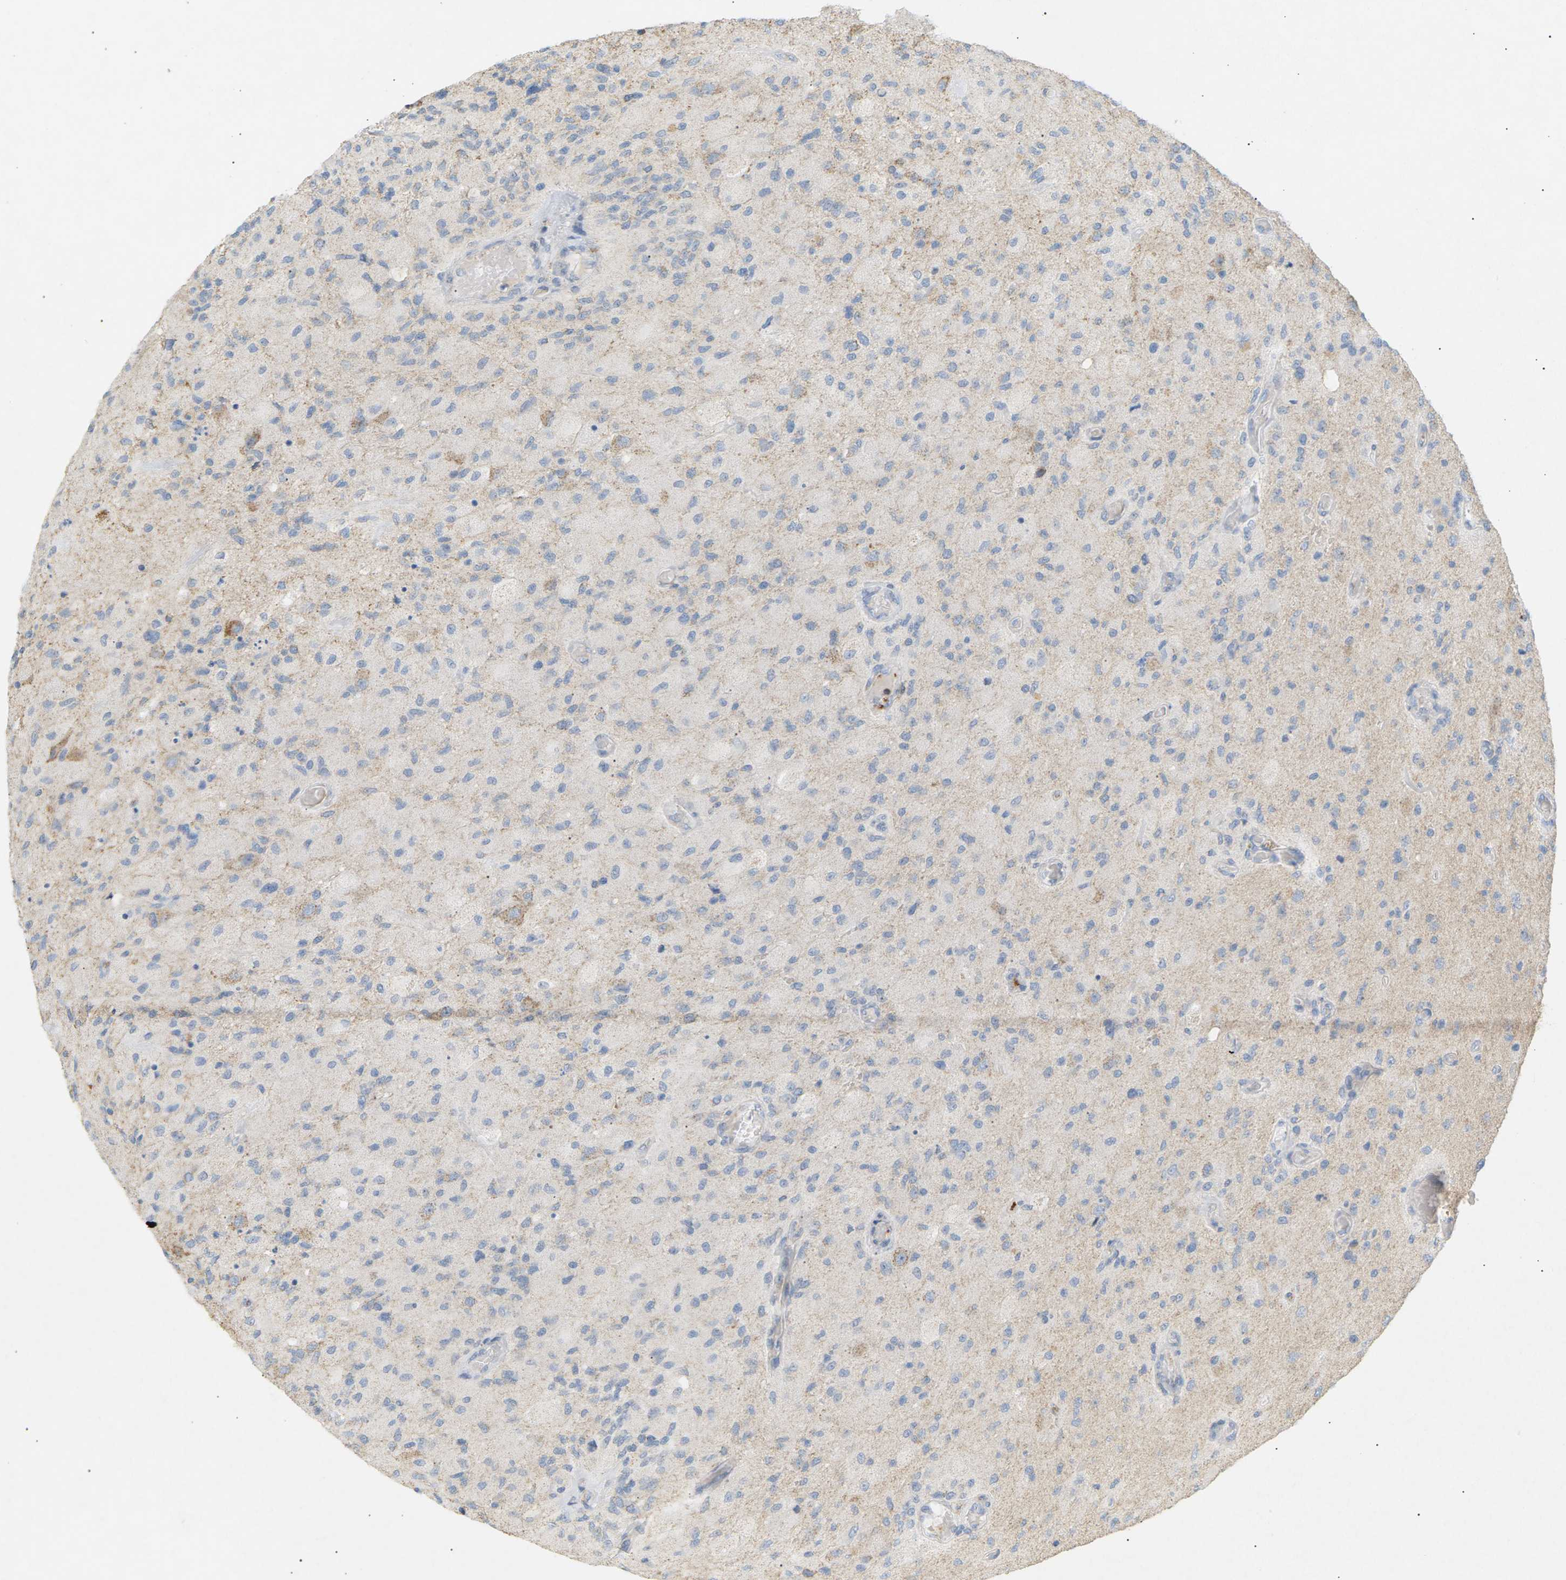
{"staining": {"intensity": "weak", "quantity": "<25%", "location": "cytoplasmic/membranous"}, "tissue": "glioma", "cell_type": "Tumor cells", "image_type": "cancer", "snomed": [{"axis": "morphology", "description": "Normal tissue, NOS"}, {"axis": "morphology", "description": "Glioma, malignant, High grade"}, {"axis": "topography", "description": "Cerebral cortex"}], "caption": "Immunohistochemistry (IHC) histopathology image of neoplastic tissue: human high-grade glioma (malignant) stained with DAB (3,3'-diaminobenzidine) shows no significant protein expression in tumor cells. The staining was performed using DAB to visualize the protein expression in brown, while the nuclei were stained in blue with hematoxylin (Magnification: 20x).", "gene": "LIME1", "patient": {"sex": "male", "age": 77}}